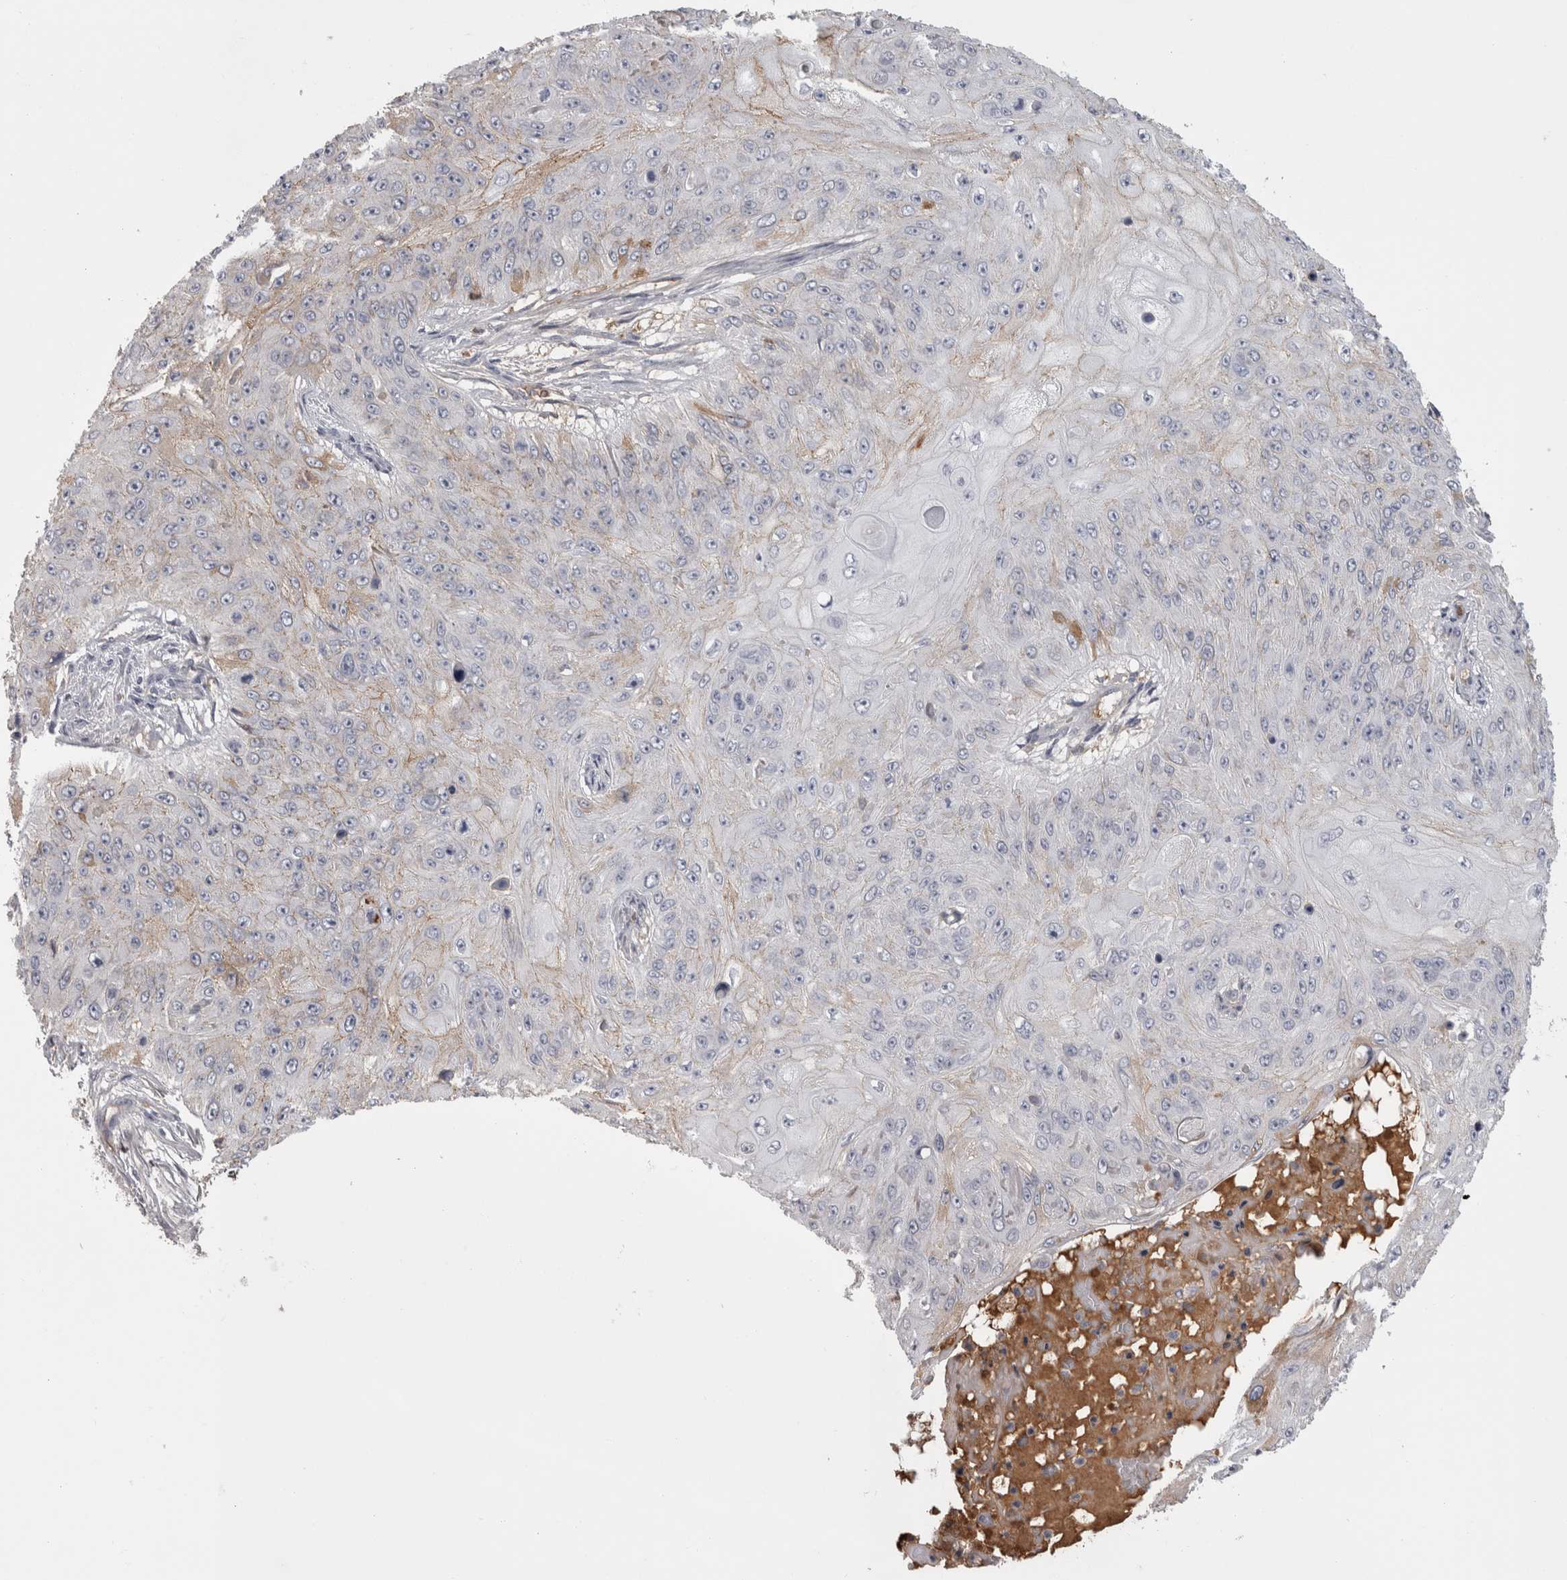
{"staining": {"intensity": "moderate", "quantity": "<25%", "location": "cytoplasmic/membranous"}, "tissue": "skin cancer", "cell_type": "Tumor cells", "image_type": "cancer", "snomed": [{"axis": "morphology", "description": "Squamous cell carcinoma, NOS"}, {"axis": "topography", "description": "Skin"}], "caption": "A high-resolution micrograph shows immunohistochemistry (IHC) staining of skin cancer (squamous cell carcinoma), which shows moderate cytoplasmic/membranous staining in approximately <25% of tumor cells.", "gene": "SAA4", "patient": {"sex": "female", "age": 80}}